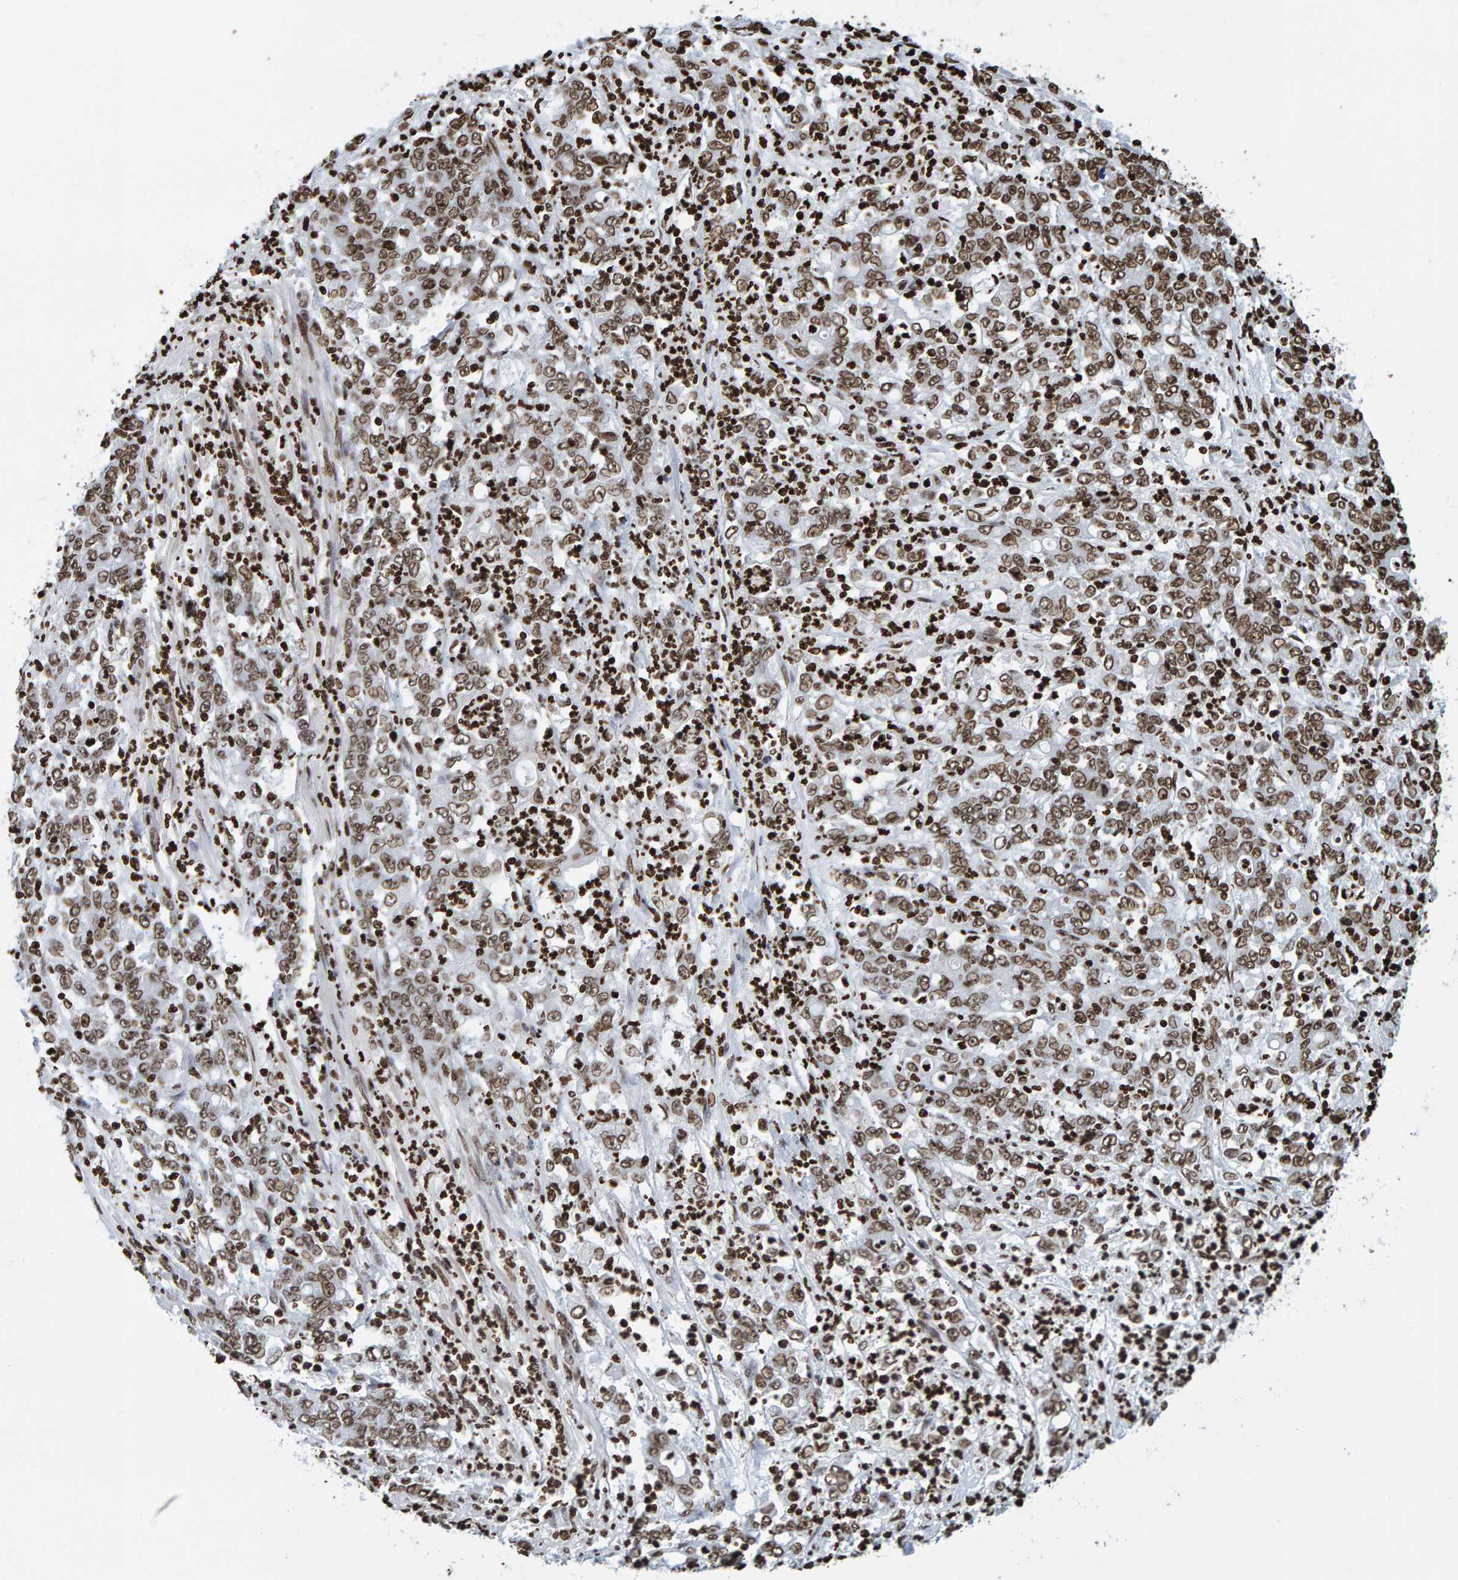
{"staining": {"intensity": "strong", "quantity": ">75%", "location": "nuclear"}, "tissue": "stomach cancer", "cell_type": "Tumor cells", "image_type": "cancer", "snomed": [{"axis": "morphology", "description": "Adenocarcinoma, NOS"}, {"axis": "topography", "description": "Stomach, lower"}], "caption": "IHC staining of stomach adenocarcinoma, which displays high levels of strong nuclear staining in approximately >75% of tumor cells indicating strong nuclear protein staining. The staining was performed using DAB (brown) for protein detection and nuclei were counterstained in hematoxylin (blue).", "gene": "BRF2", "patient": {"sex": "female", "age": 71}}